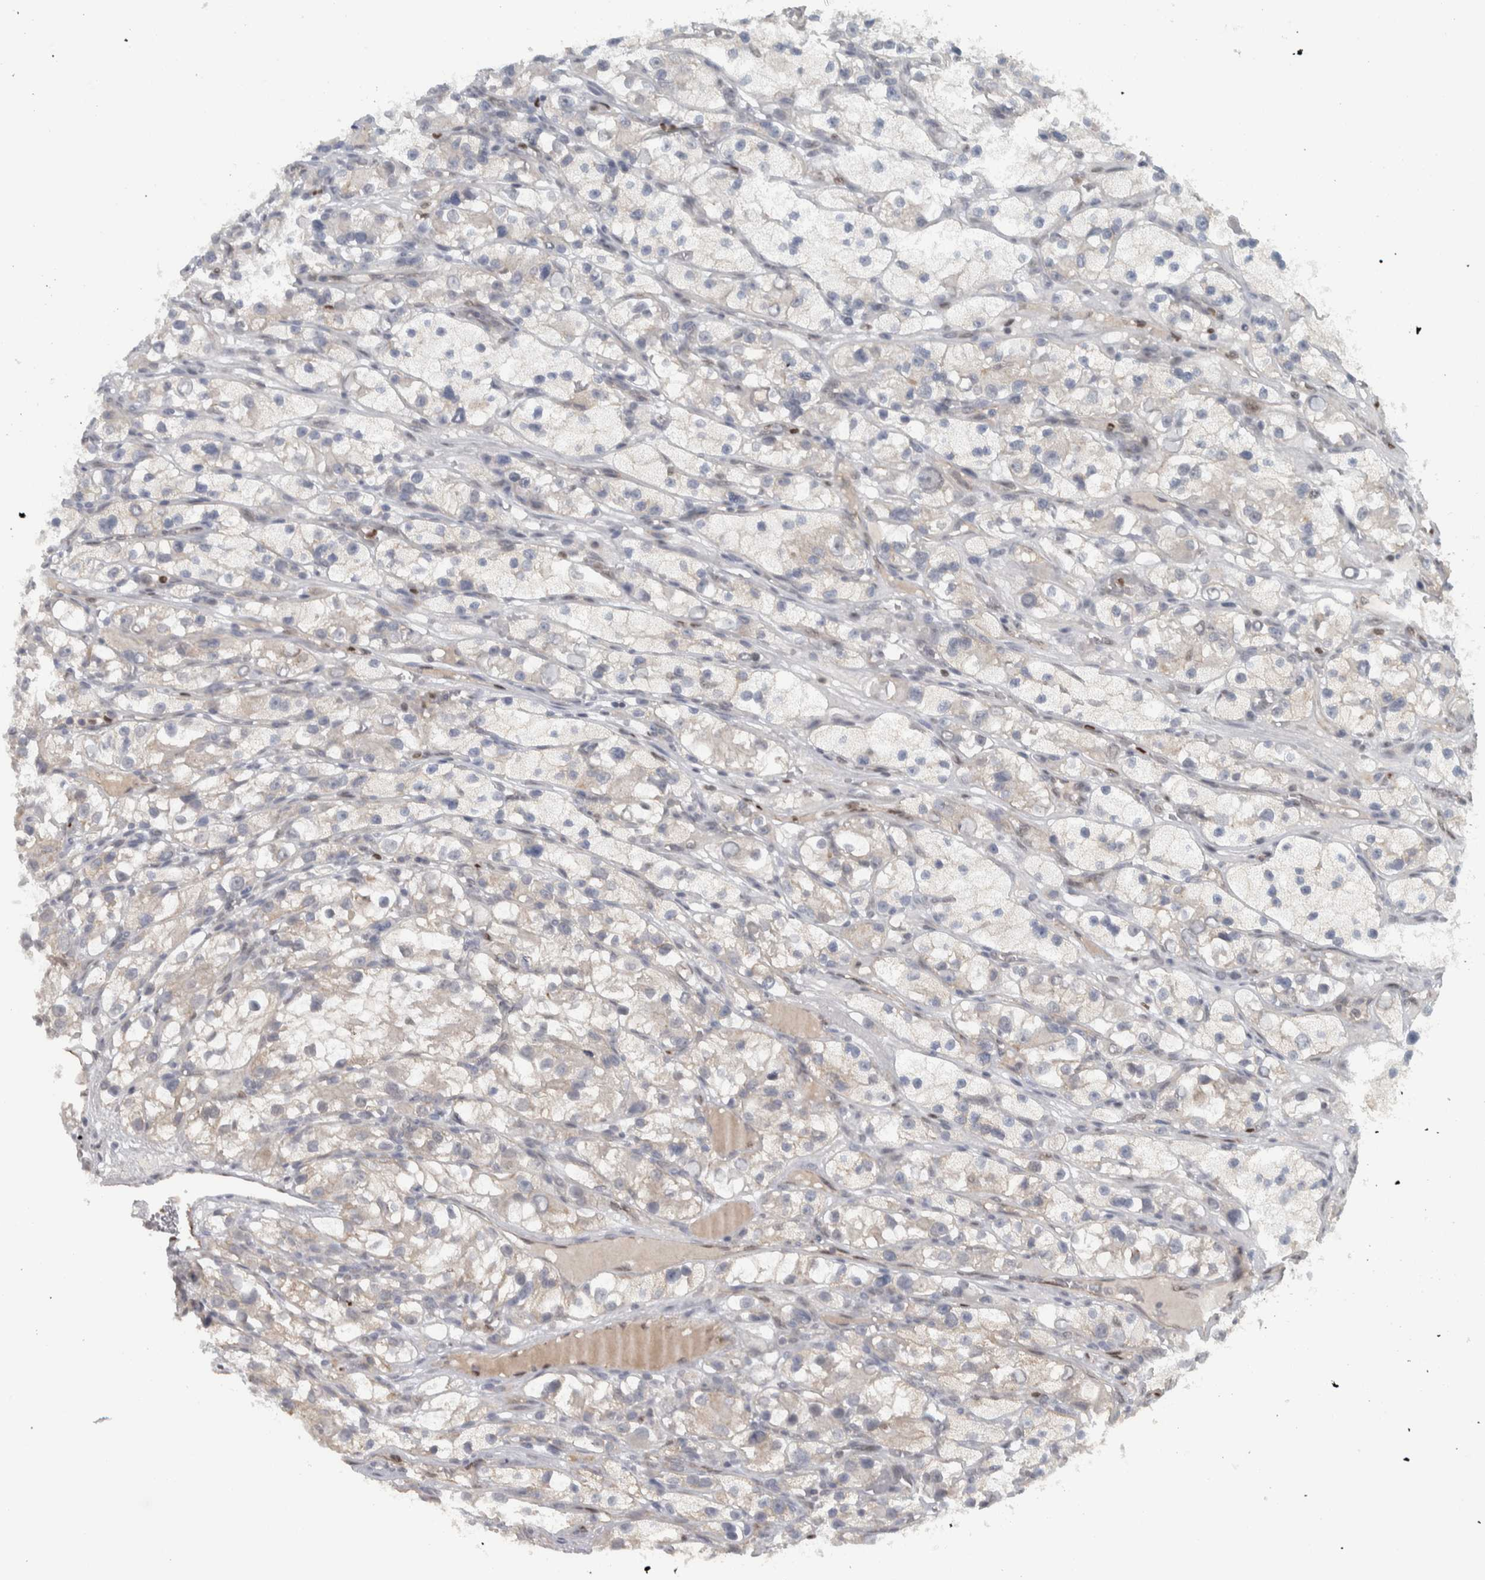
{"staining": {"intensity": "negative", "quantity": "none", "location": "none"}, "tissue": "renal cancer", "cell_type": "Tumor cells", "image_type": "cancer", "snomed": [{"axis": "morphology", "description": "Adenocarcinoma, NOS"}, {"axis": "topography", "description": "Kidney"}], "caption": "This histopathology image is of renal cancer (adenocarcinoma) stained with immunohistochemistry (IHC) to label a protein in brown with the nuclei are counter-stained blue. There is no staining in tumor cells. Brightfield microscopy of IHC stained with DAB (brown) and hematoxylin (blue), captured at high magnification.", "gene": "ADPRM", "patient": {"sex": "female", "age": 57}}